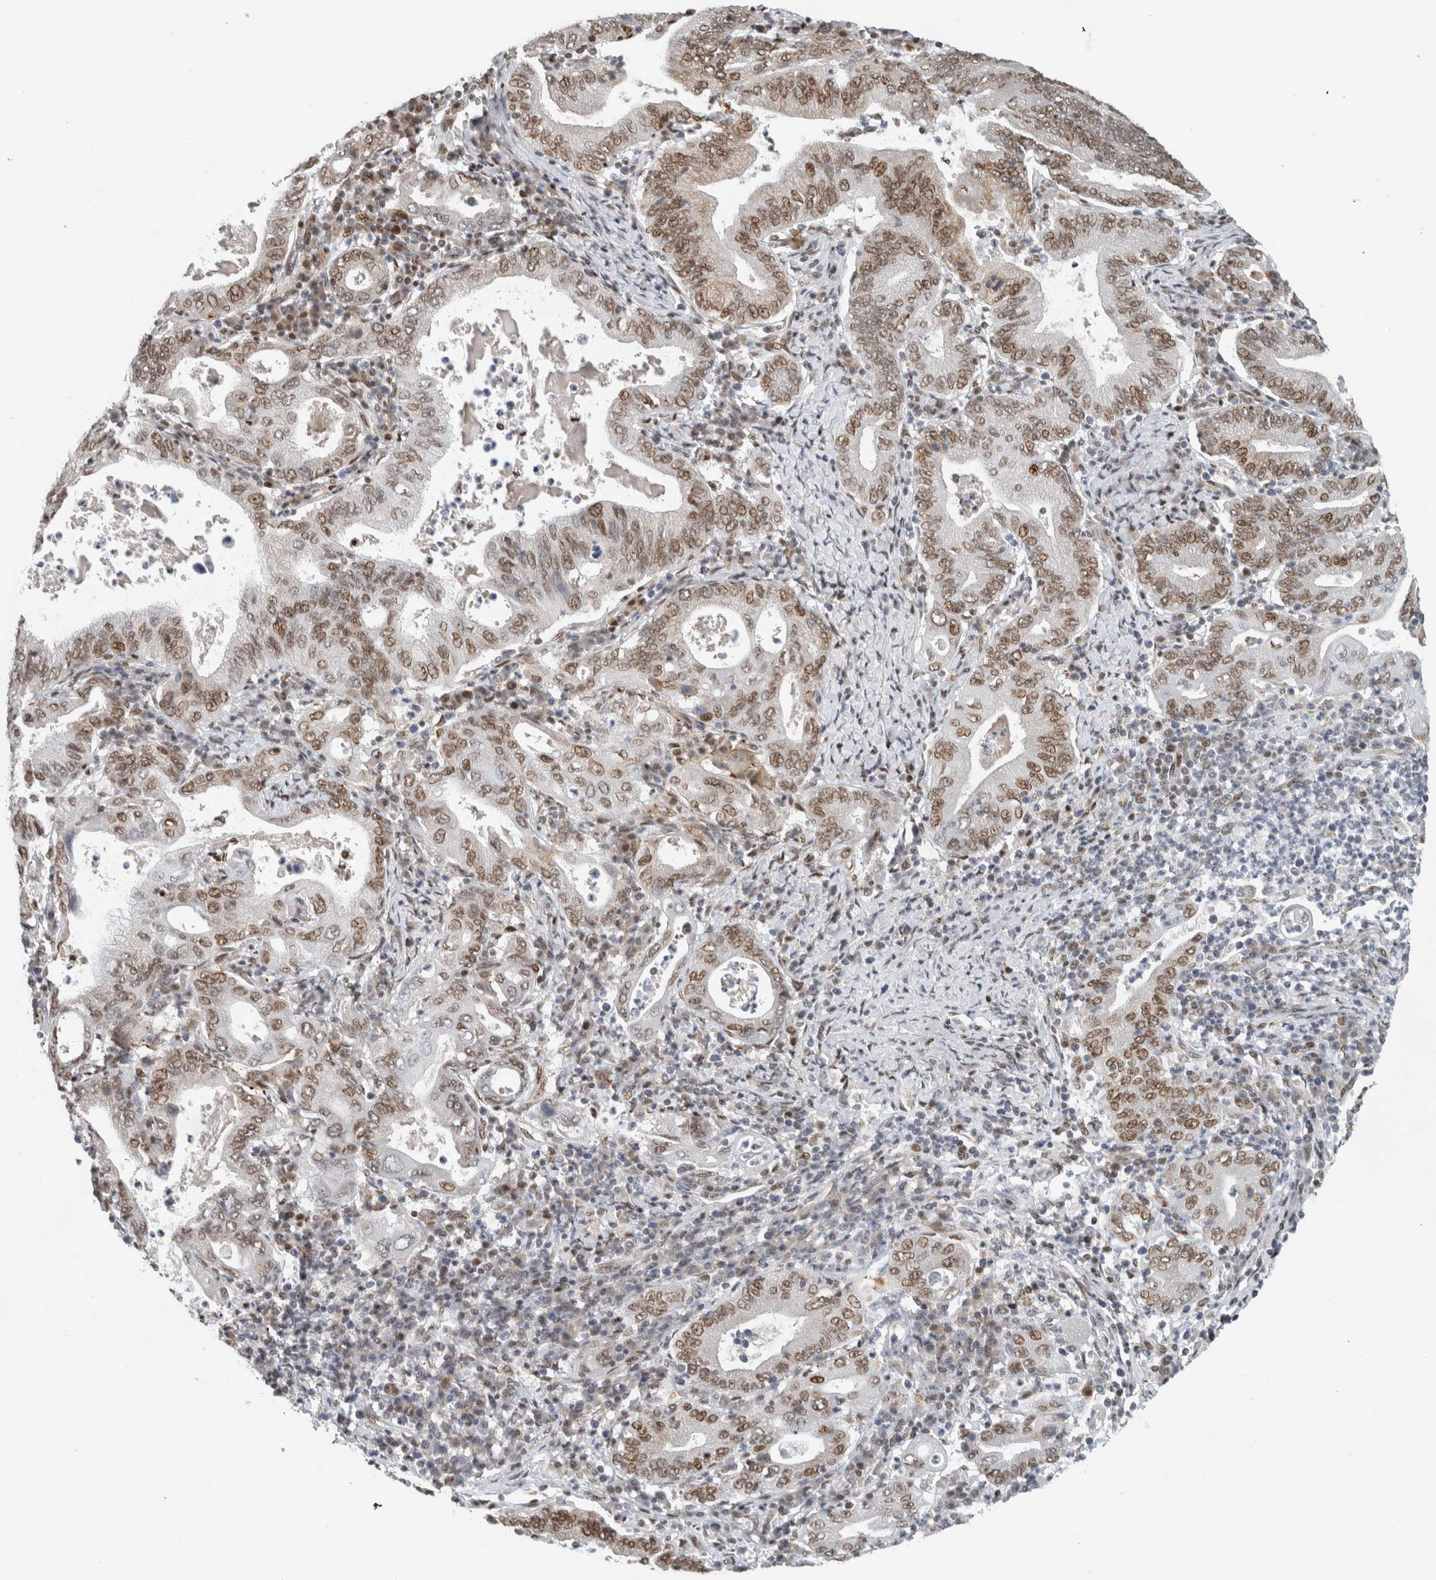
{"staining": {"intensity": "moderate", "quantity": ">75%", "location": "nuclear"}, "tissue": "stomach cancer", "cell_type": "Tumor cells", "image_type": "cancer", "snomed": [{"axis": "morphology", "description": "Normal tissue, NOS"}, {"axis": "morphology", "description": "Adenocarcinoma, NOS"}, {"axis": "topography", "description": "Esophagus"}, {"axis": "topography", "description": "Stomach, upper"}, {"axis": "topography", "description": "Peripheral nerve tissue"}], "caption": "Immunohistochemistry image of neoplastic tissue: human stomach adenocarcinoma stained using immunohistochemistry exhibits medium levels of moderate protein expression localized specifically in the nuclear of tumor cells, appearing as a nuclear brown color.", "gene": "HNRNPR", "patient": {"sex": "male", "age": 62}}